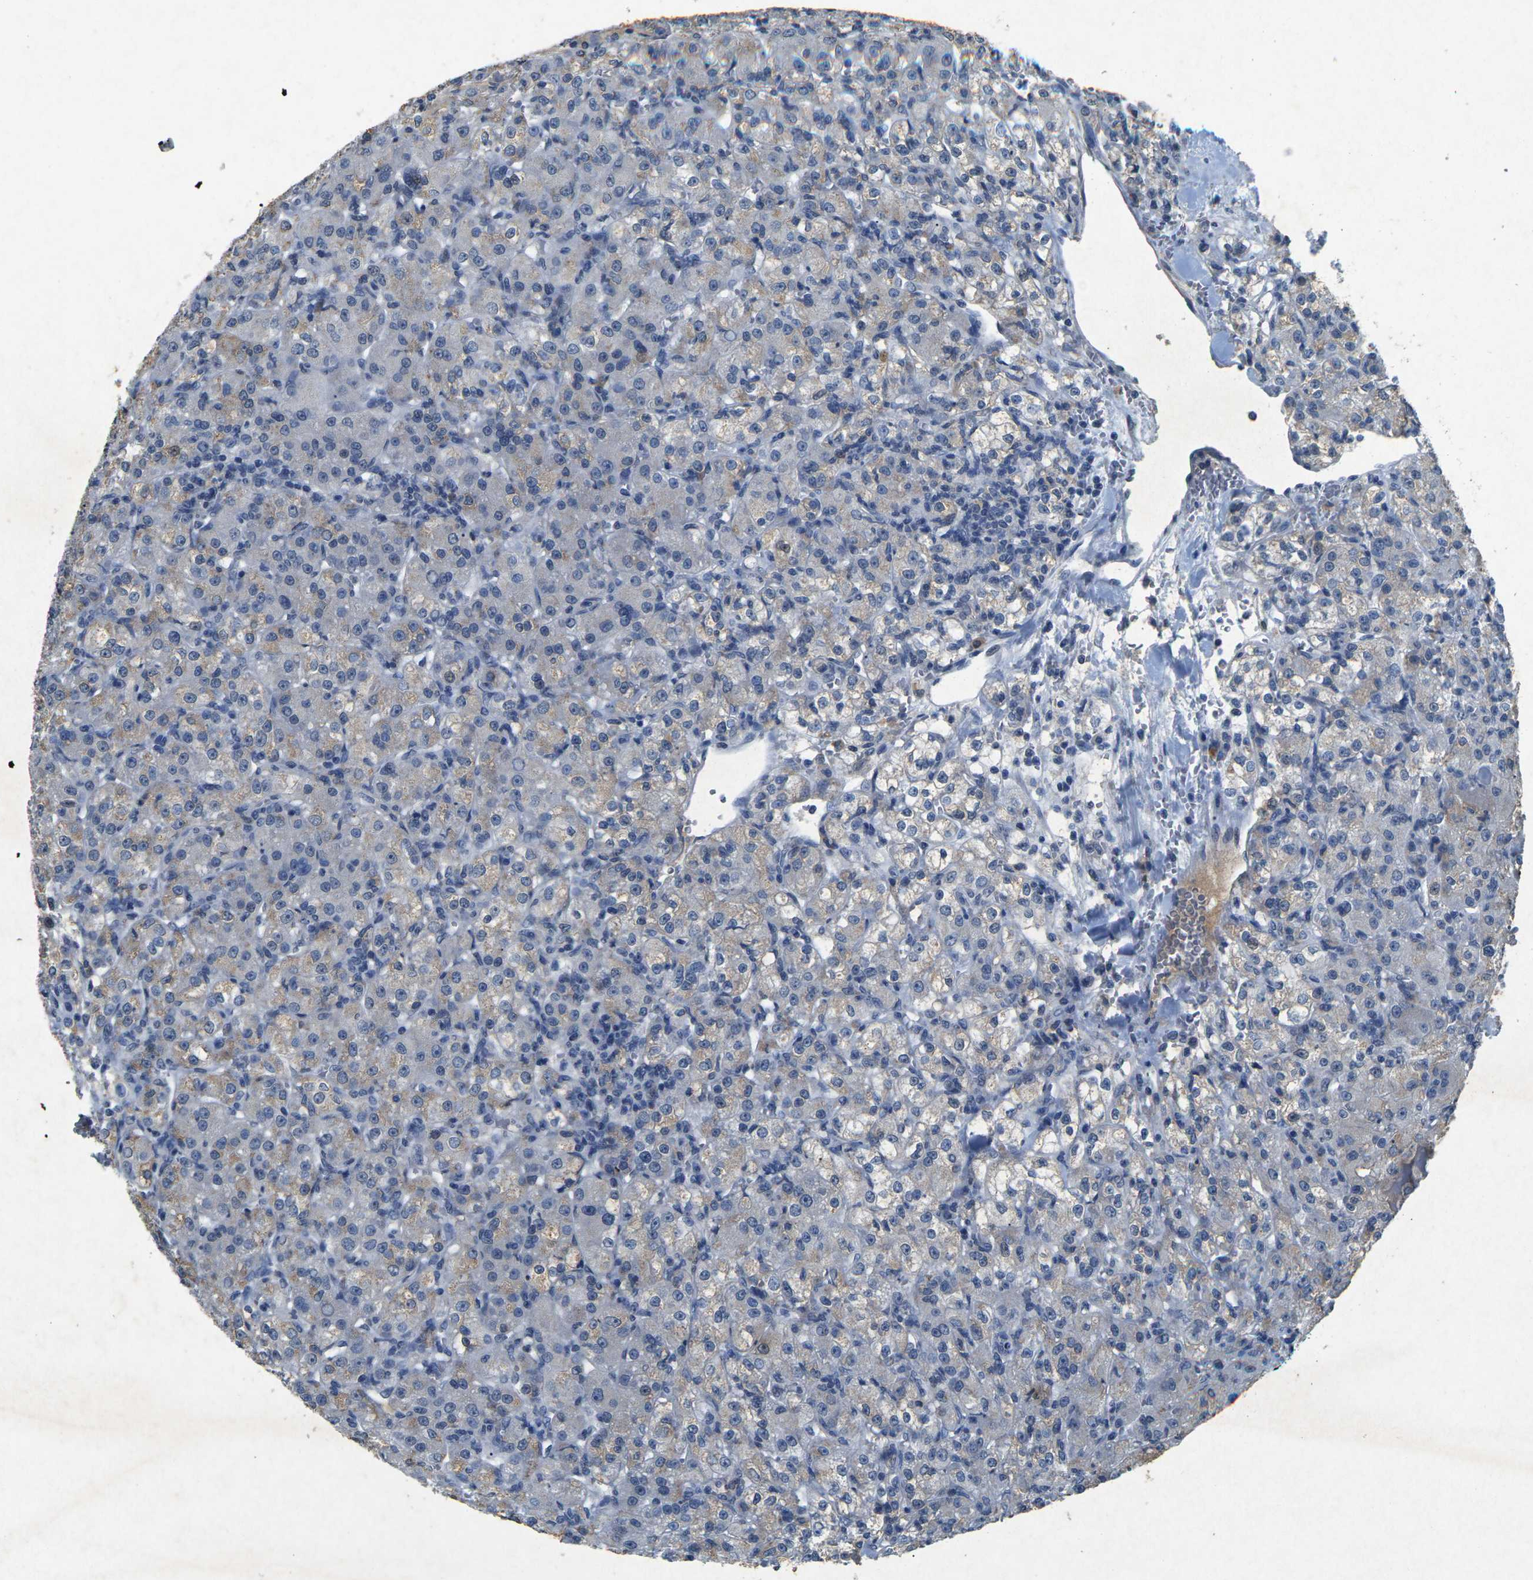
{"staining": {"intensity": "weak", "quantity": "<25%", "location": "cytoplasmic/membranous"}, "tissue": "renal cancer", "cell_type": "Tumor cells", "image_type": "cancer", "snomed": [{"axis": "morphology", "description": "Normal tissue, NOS"}, {"axis": "morphology", "description": "Adenocarcinoma, NOS"}, {"axis": "topography", "description": "Kidney"}], "caption": "There is no significant positivity in tumor cells of renal cancer.", "gene": "PLG", "patient": {"sex": "male", "age": 61}}